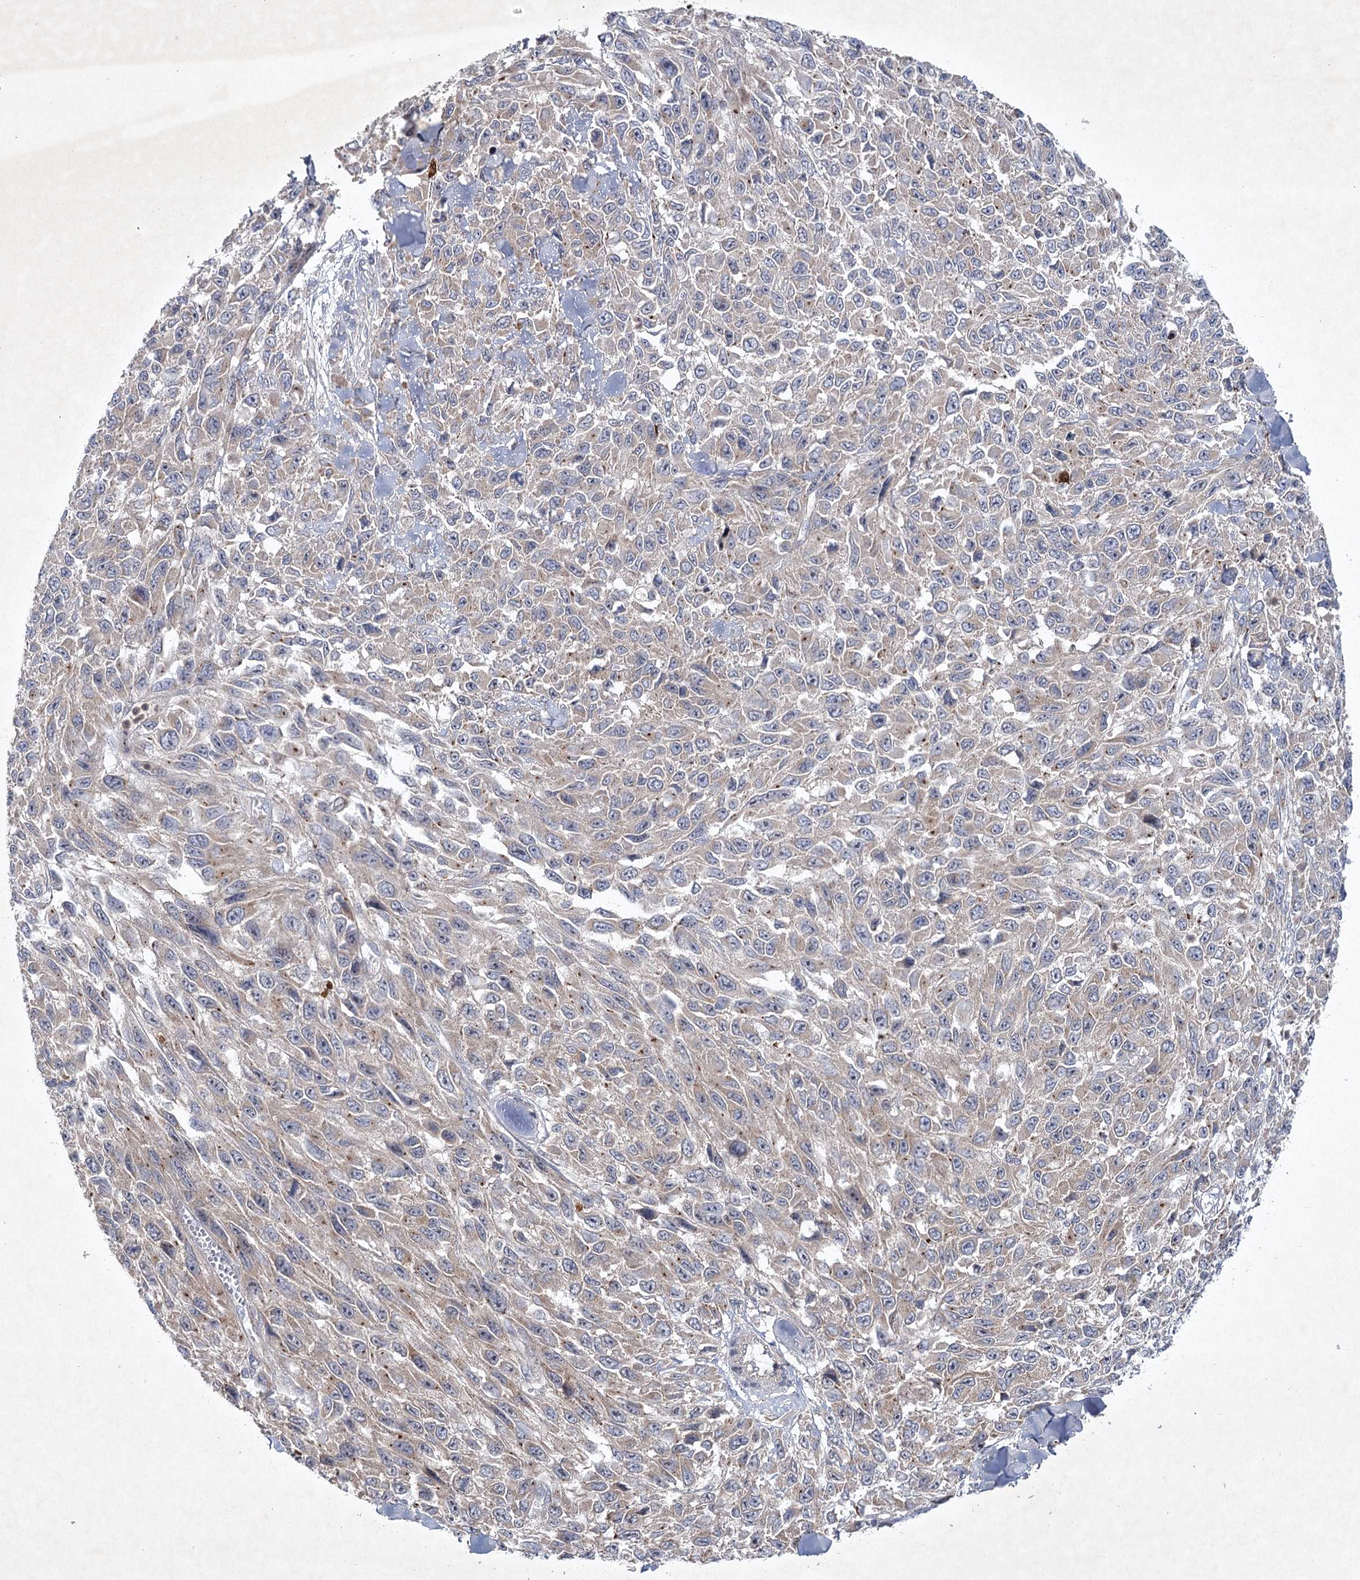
{"staining": {"intensity": "weak", "quantity": ">75%", "location": "cytoplasmic/membranous"}, "tissue": "melanoma", "cell_type": "Tumor cells", "image_type": "cancer", "snomed": [{"axis": "morphology", "description": "Malignant melanoma, NOS"}, {"axis": "topography", "description": "Skin"}], "caption": "Melanoma stained with a brown dye displays weak cytoplasmic/membranous positive staining in approximately >75% of tumor cells.", "gene": "MAP3K13", "patient": {"sex": "female", "age": 96}}